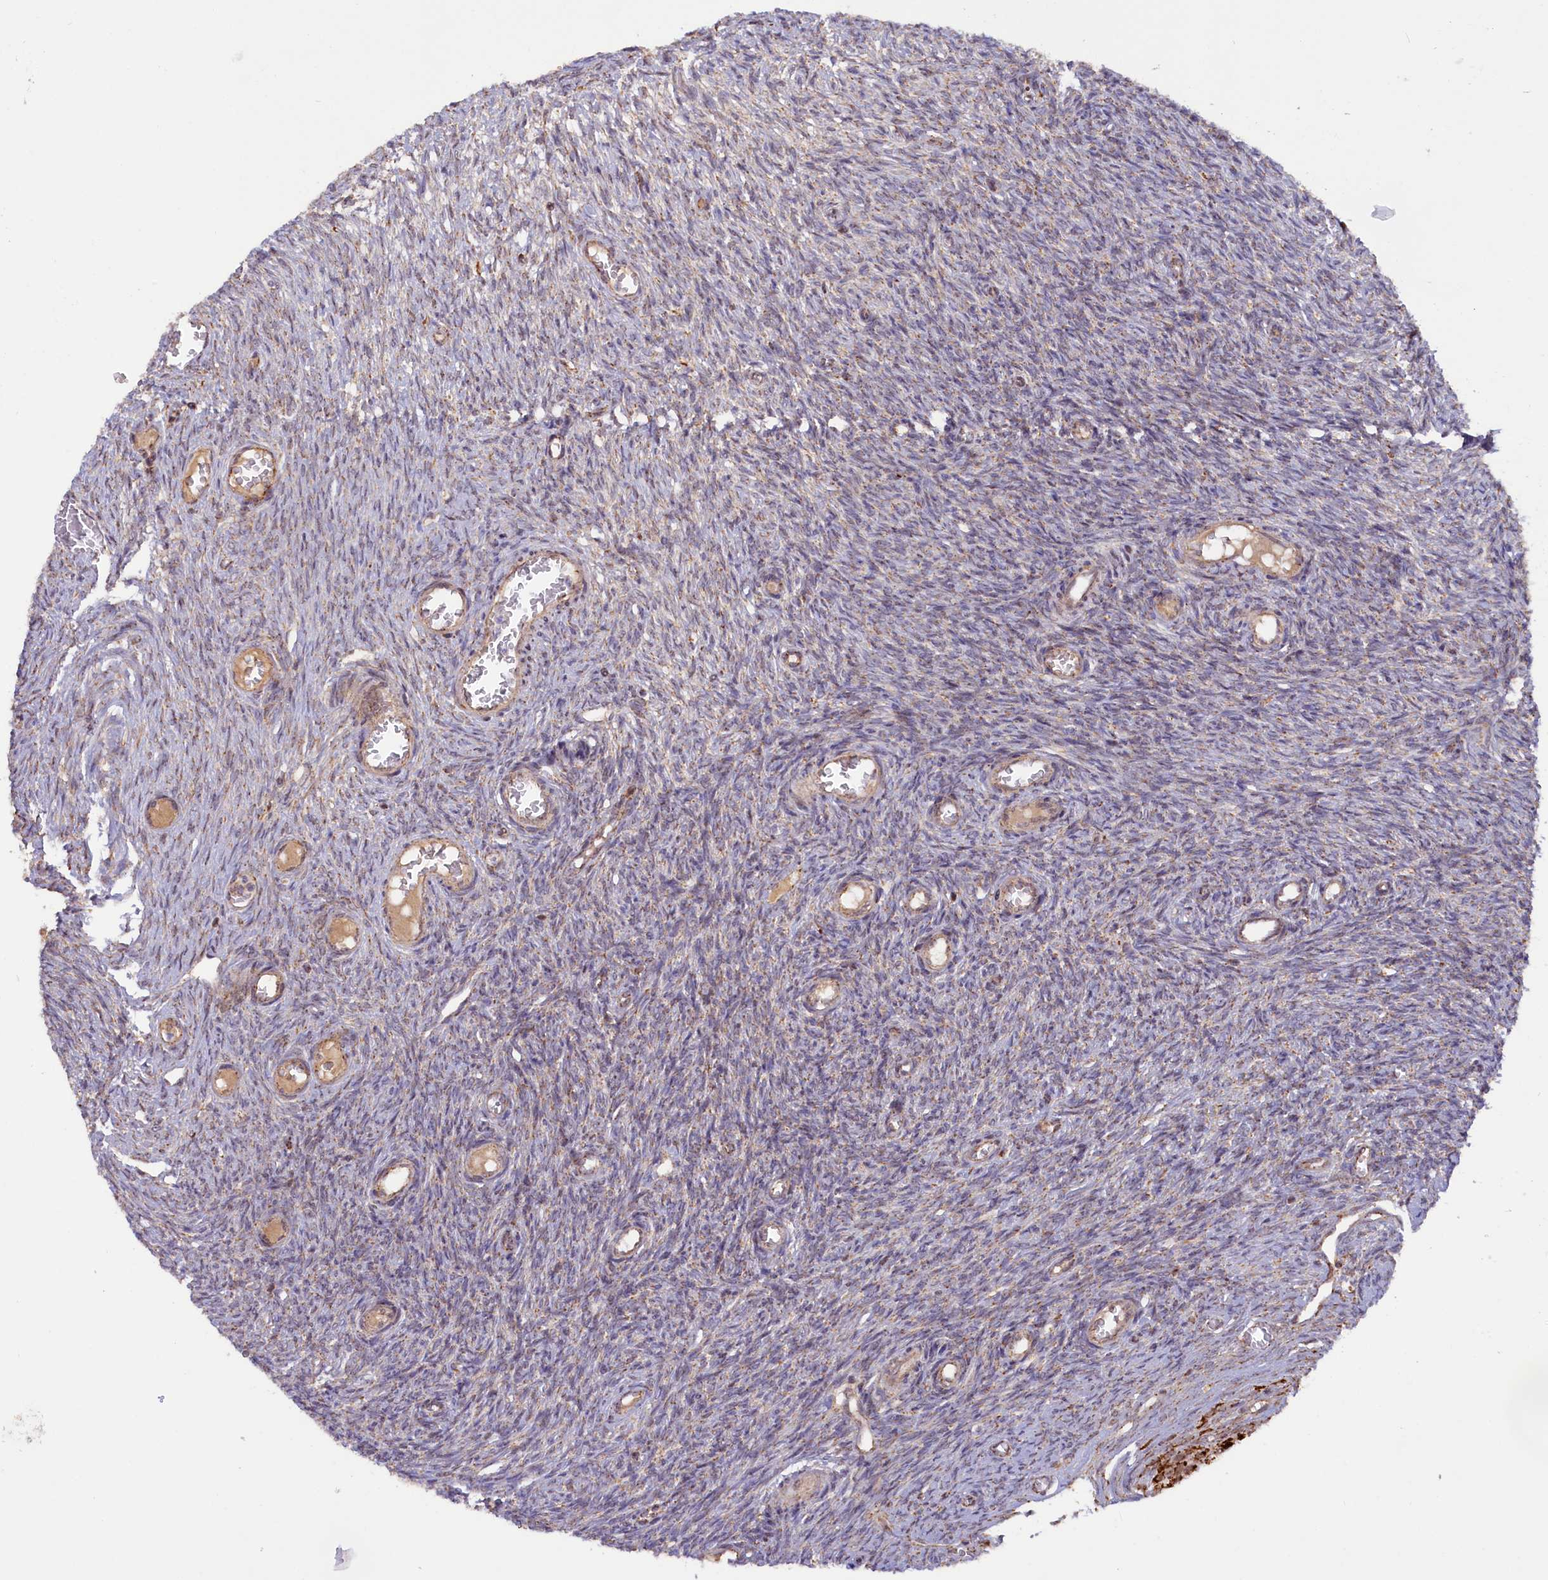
{"staining": {"intensity": "strong", "quantity": ">75%", "location": "cytoplasmic/membranous"}, "tissue": "ovary", "cell_type": "Follicle cells", "image_type": "normal", "snomed": [{"axis": "morphology", "description": "Normal tissue, NOS"}, {"axis": "topography", "description": "Ovary"}], "caption": "DAB (3,3'-diaminobenzidine) immunohistochemical staining of unremarkable human ovary demonstrates strong cytoplasmic/membranous protein expression in approximately >75% of follicle cells.", "gene": "DUS3L", "patient": {"sex": "female", "age": 44}}